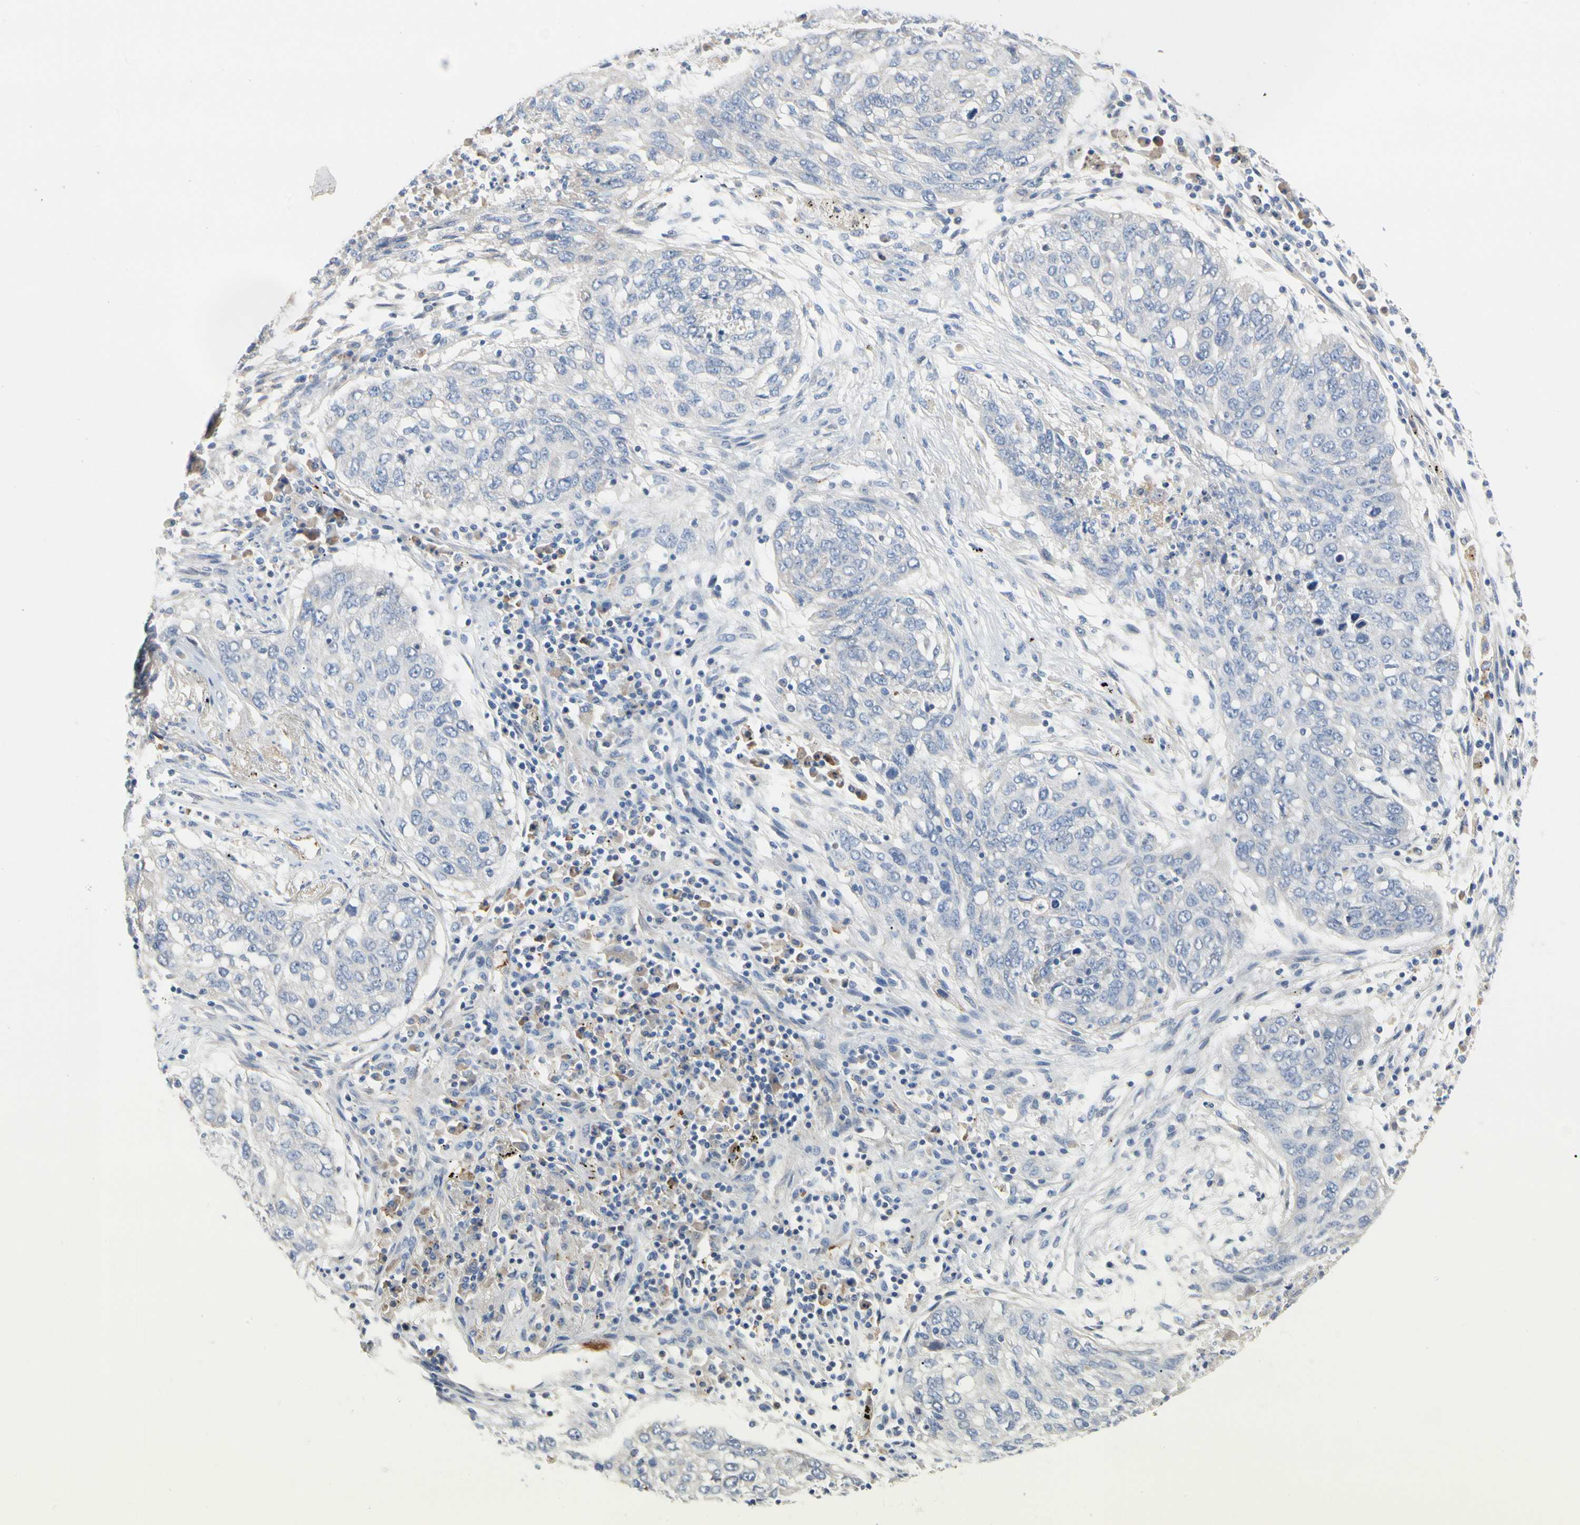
{"staining": {"intensity": "negative", "quantity": "none", "location": "none"}, "tissue": "lung cancer", "cell_type": "Tumor cells", "image_type": "cancer", "snomed": [{"axis": "morphology", "description": "Squamous cell carcinoma, NOS"}, {"axis": "topography", "description": "Lung"}], "caption": "Photomicrograph shows no significant protein staining in tumor cells of squamous cell carcinoma (lung).", "gene": "FGB", "patient": {"sex": "female", "age": 63}}